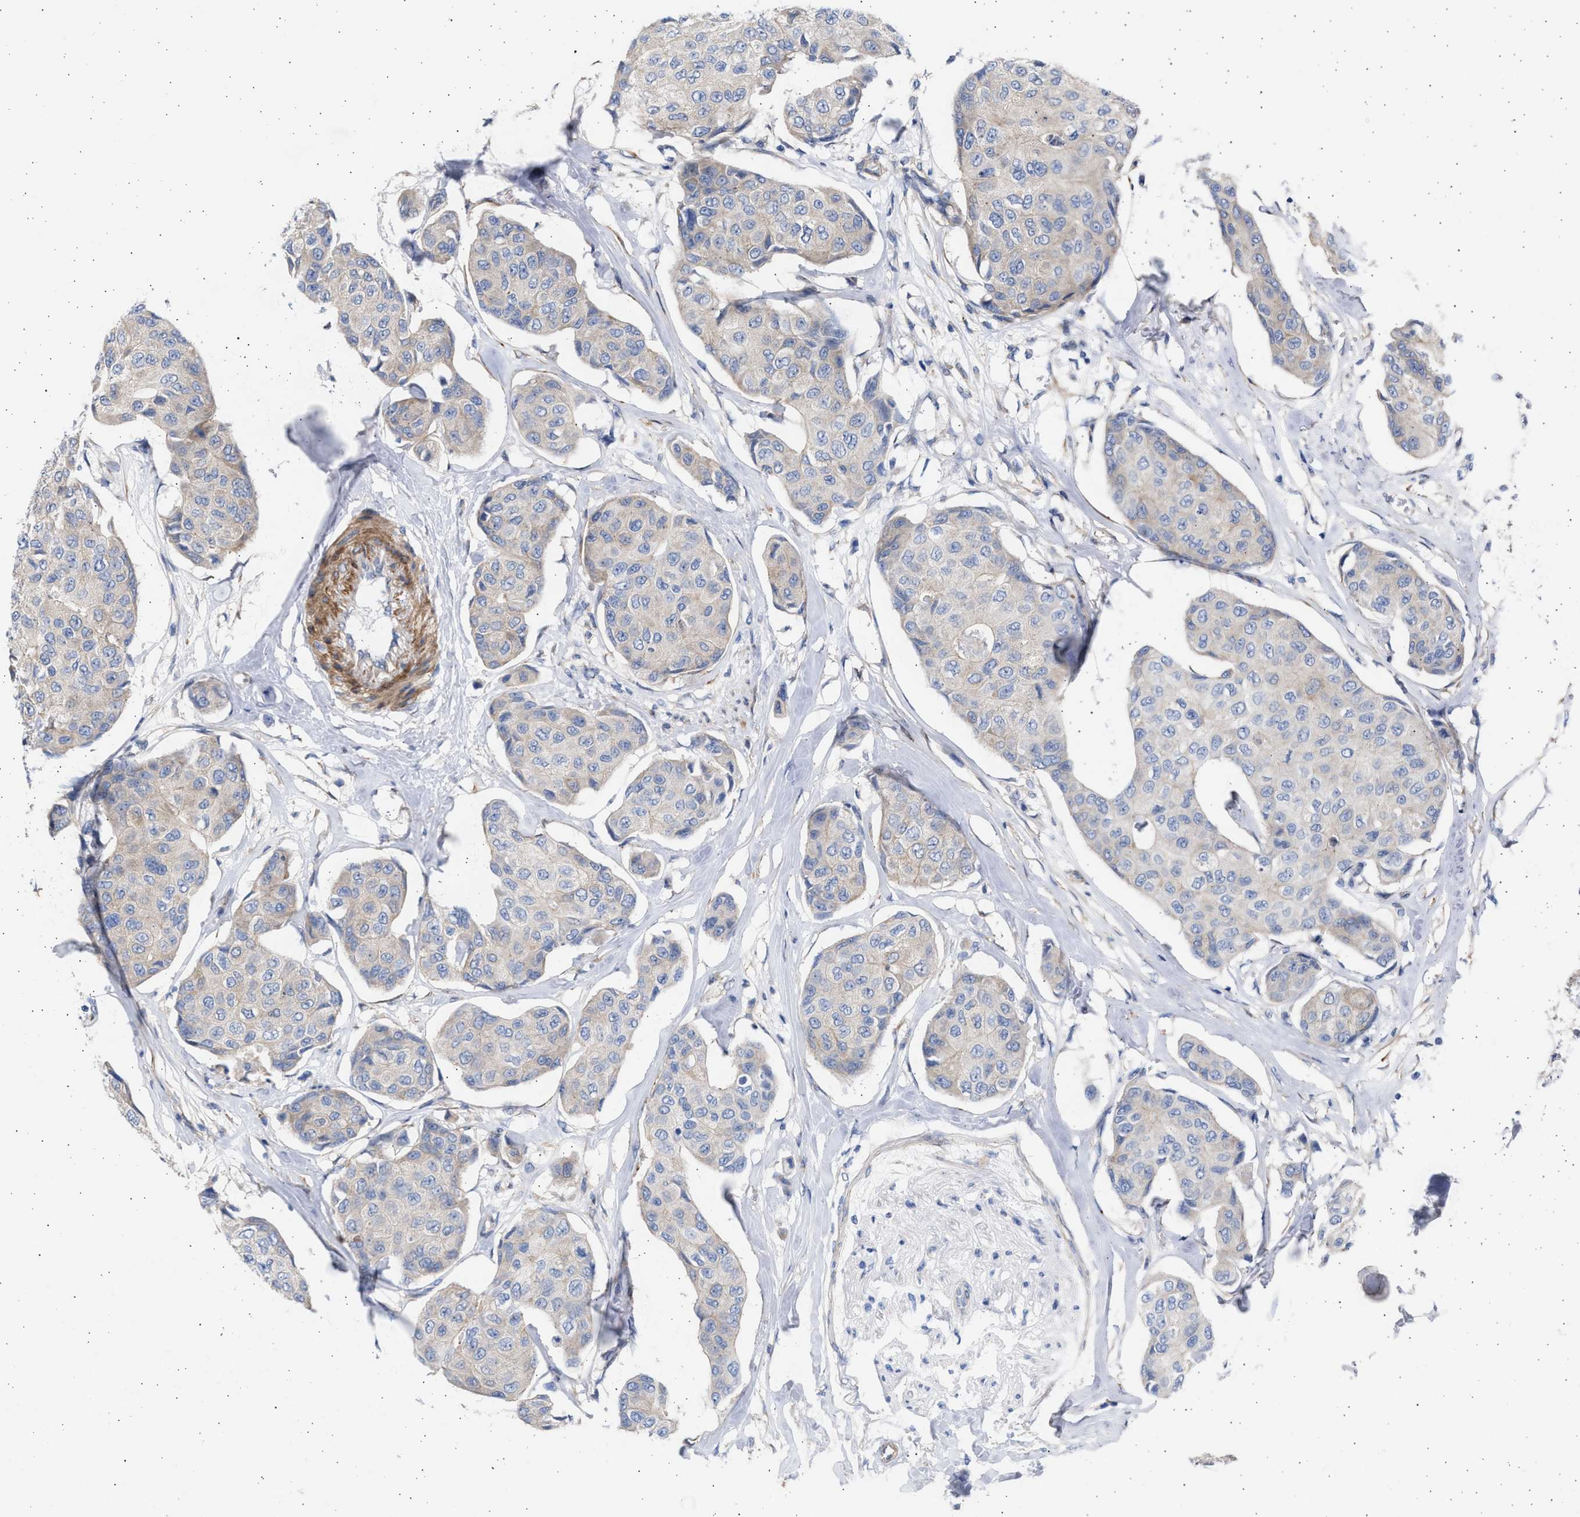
{"staining": {"intensity": "negative", "quantity": "none", "location": "none"}, "tissue": "breast cancer", "cell_type": "Tumor cells", "image_type": "cancer", "snomed": [{"axis": "morphology", "description": "Duct carcinoma"}, {"axis": "topography", "description": "Breast"}], "caption": "IHC histopathology image of neoplastic tissue: human breast cancer (infiltrating ductal carcinoma) stained with DAB (3,3'-diaminobenzidine) displays no significant protein staining in tumor cells.", "gene": "NBR1", "patient": {"sex": "female", "age": 80}}